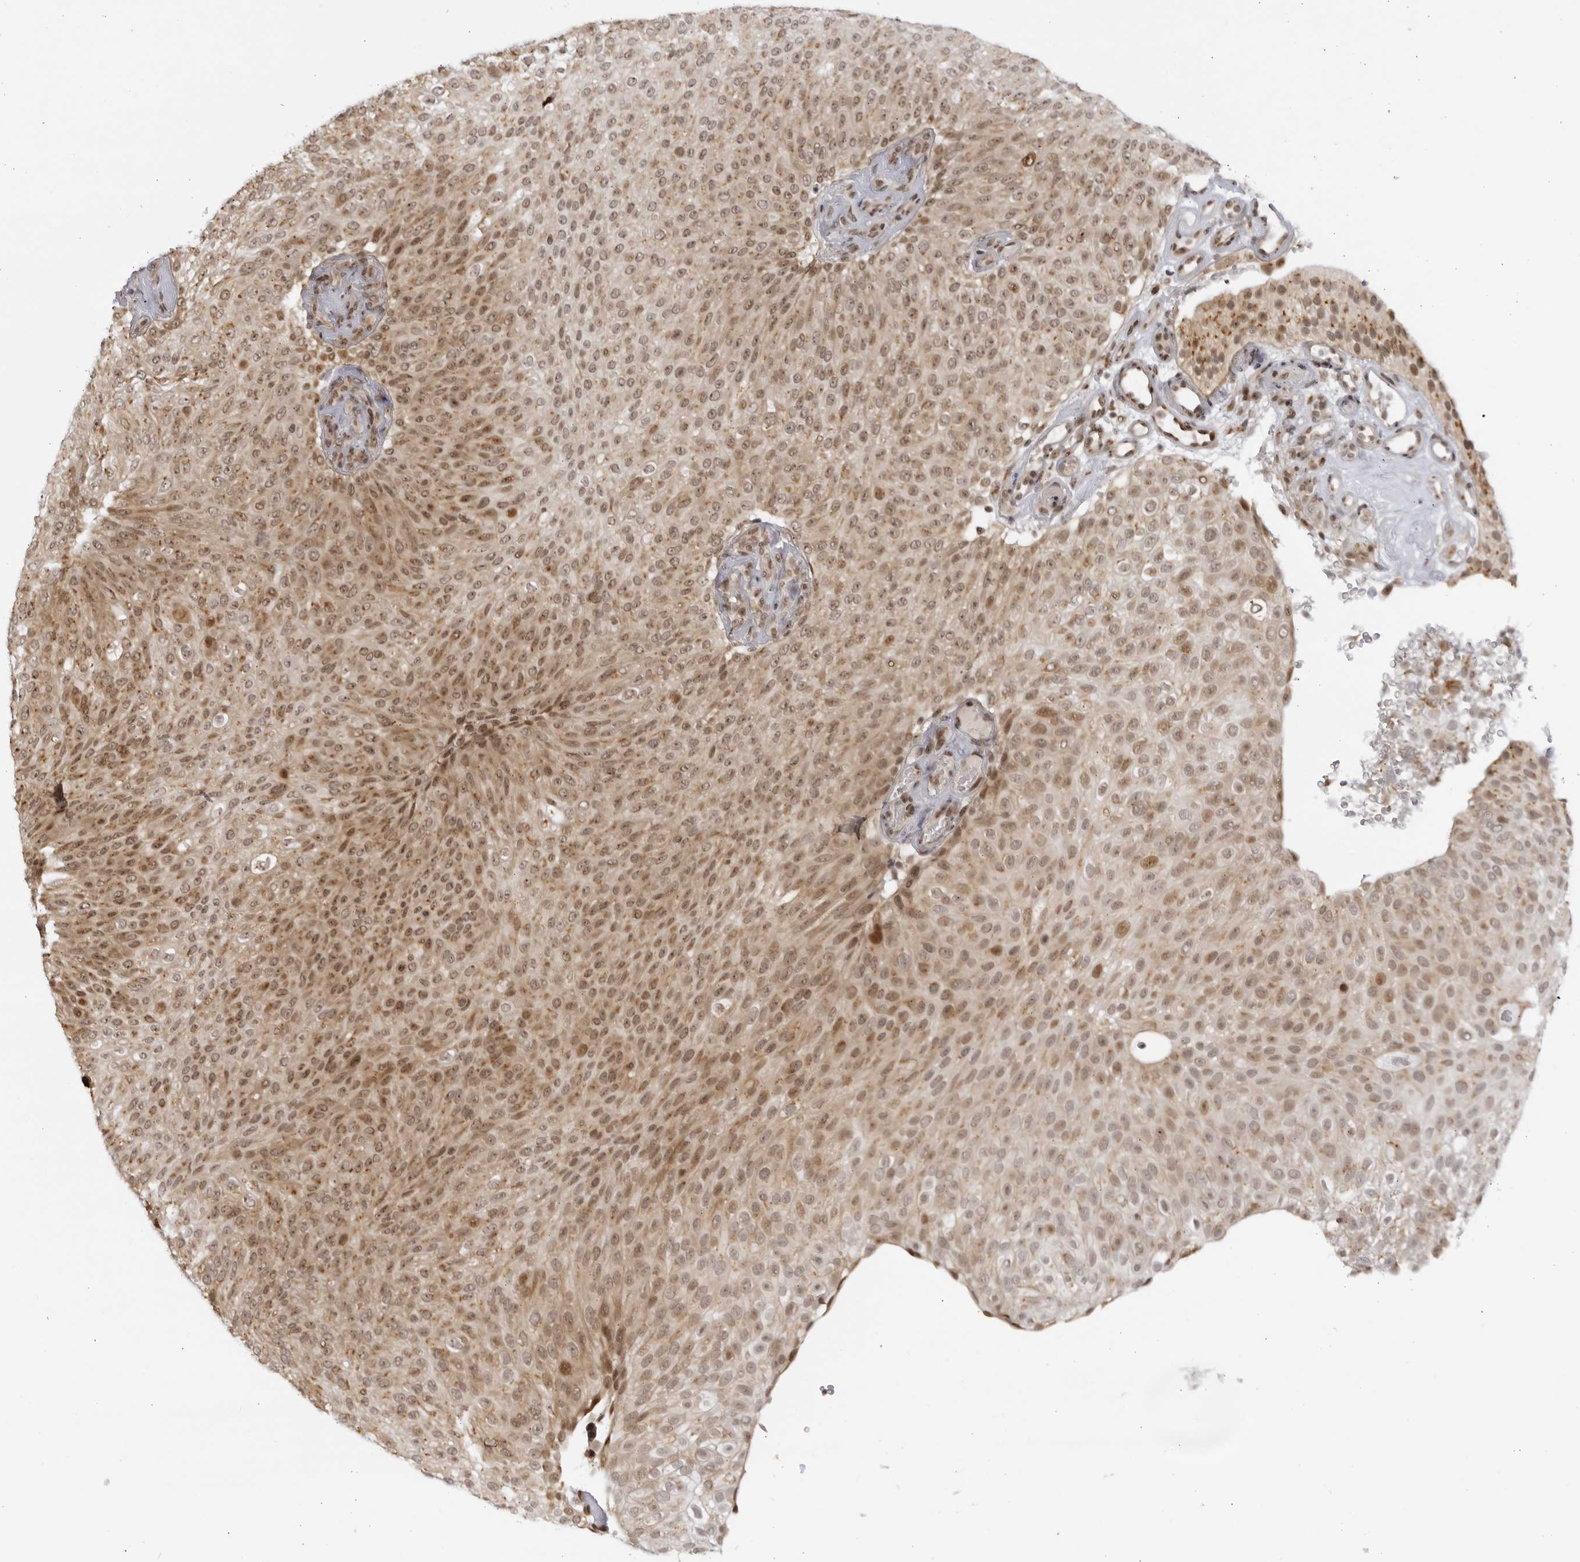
{"staining": {"intensity": "moderate", "quantity": ">75%", "location": "cytoplasmic/membranous,nuclear"}, "tissue": "urothelial cancer", "cell_type": "Tumor cells", "image_type": "cancer", "snomed": [{"axis": "morphology", "description": "Urothelial carcinoma, Low grade"}, {"axis": "topography", "description": "Urinary bladder"}], "caption": "This histopathology image reveals low-grade urothelial carcinoma stained with IHC to label a protein in brown. The cytoplasmic/membranous and nuclear of tumor cells show moderate positivity for the protein. Nuclei are counter-stained blue.", "gene": "RASGEF1C", "patient": {"sex": "male", "age": 78}}